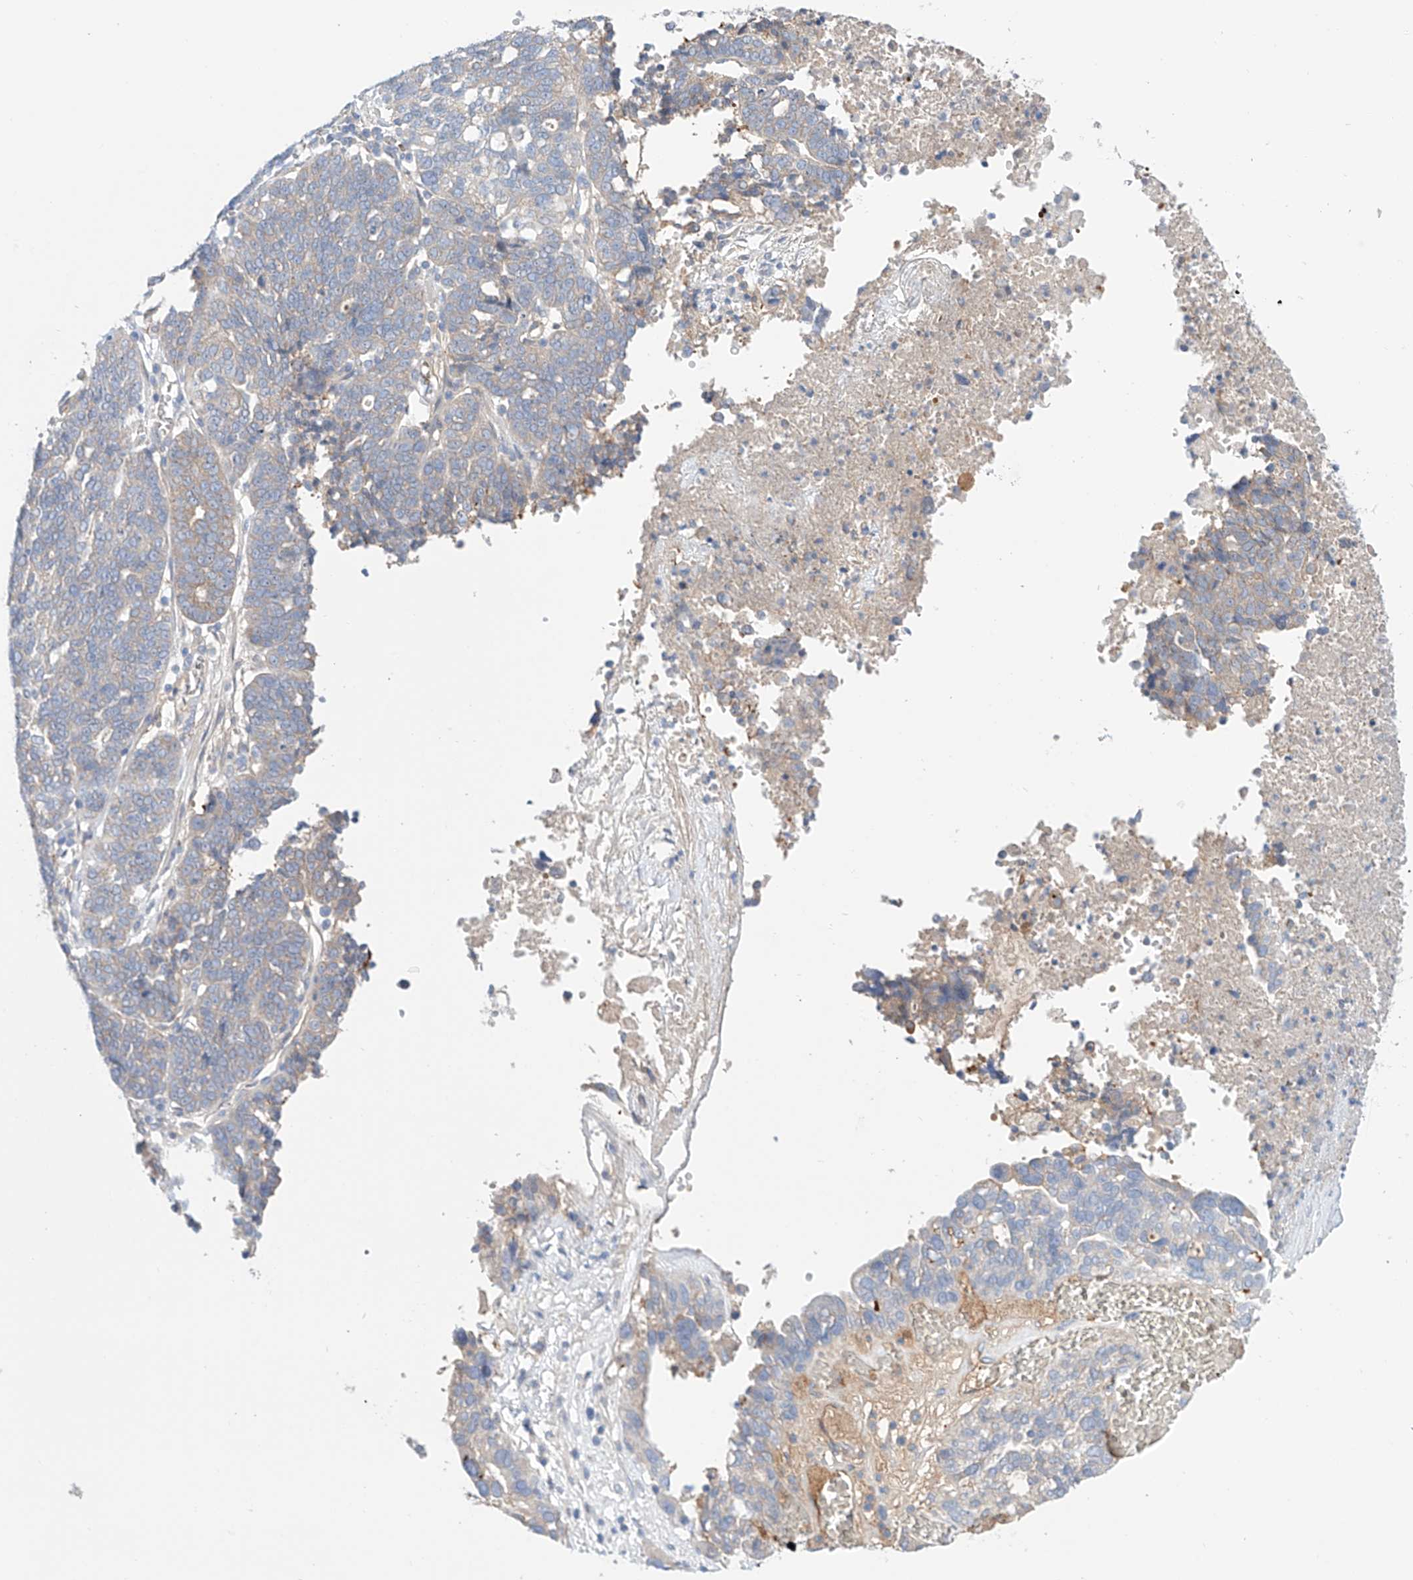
{"staining": {"intensity": "moderate", "quantity": "<25%", "location": "cytoplasmic/membranous"}, "tissue": "ovarian cancer", "cell_type": "Tumor cells", "image_type": "cancer", "snomed": [{"axis": "morphology", "description": "Cystadenocarcinoma, serous, NOS"}, {"axis": "topography", "description": "Ovary"}], "caption": "Ovarian serous cystadenocarcinoma stained with a protein marker shows moderate staining in tumor cells.", "gene": "PGGT1B", "patient": {"sex": "female", "age": 59}}